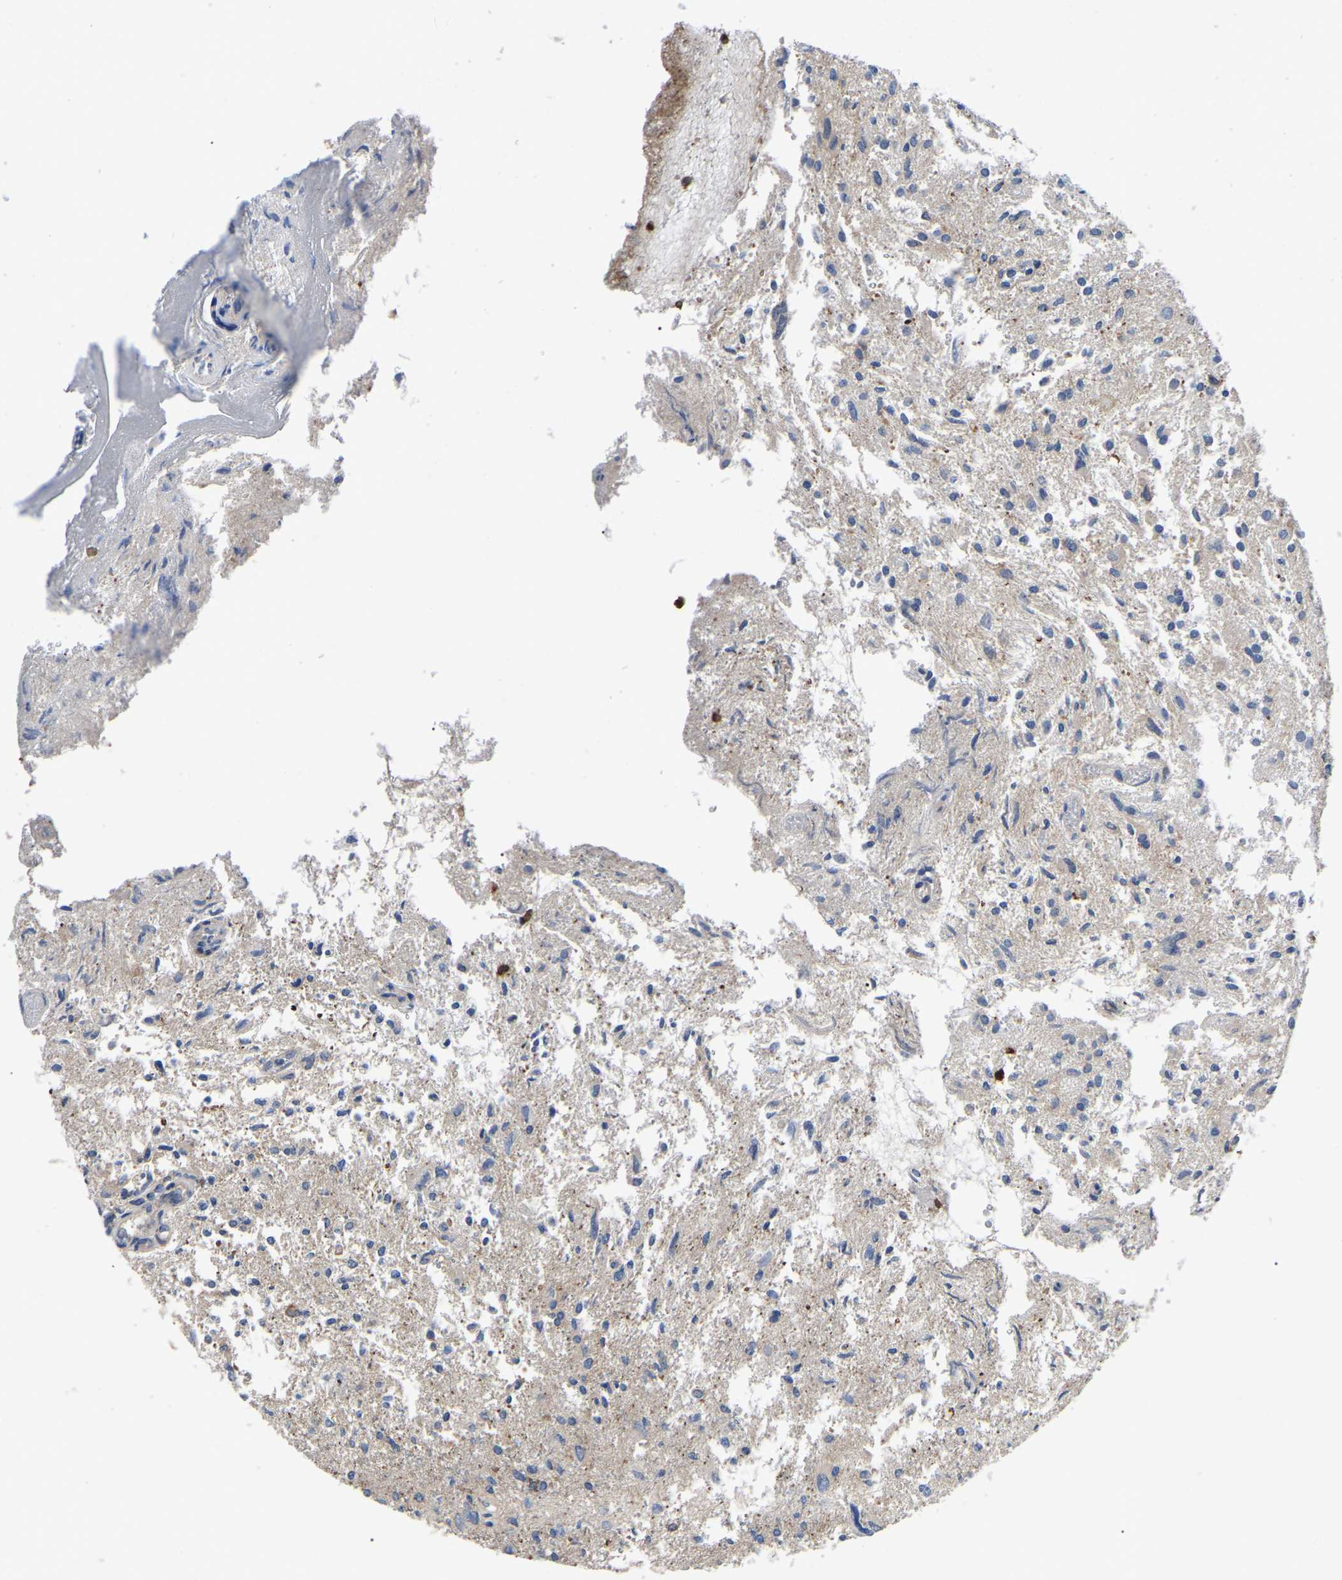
{"staining": {"intensity": "negative", "quantity": "none", "location": "none"}, "tissue": "glioma", "cell_type": "Tumor cells", "image_type": "cancer", "snomed": [{"axis": "morphology", "description": "Glioma, malignant, High grade"}, {"axis": "topography", "description": "Brain"}], "caption": "IHC histopathology image of neoplastic tissue: malignant high-grade glioma stained with DAB (3,3'-diaminobenzidine) shows no significant protein positivity in tumor cells.", "gene": "CIT", "patient": {"sex": "female", "age": 59}}